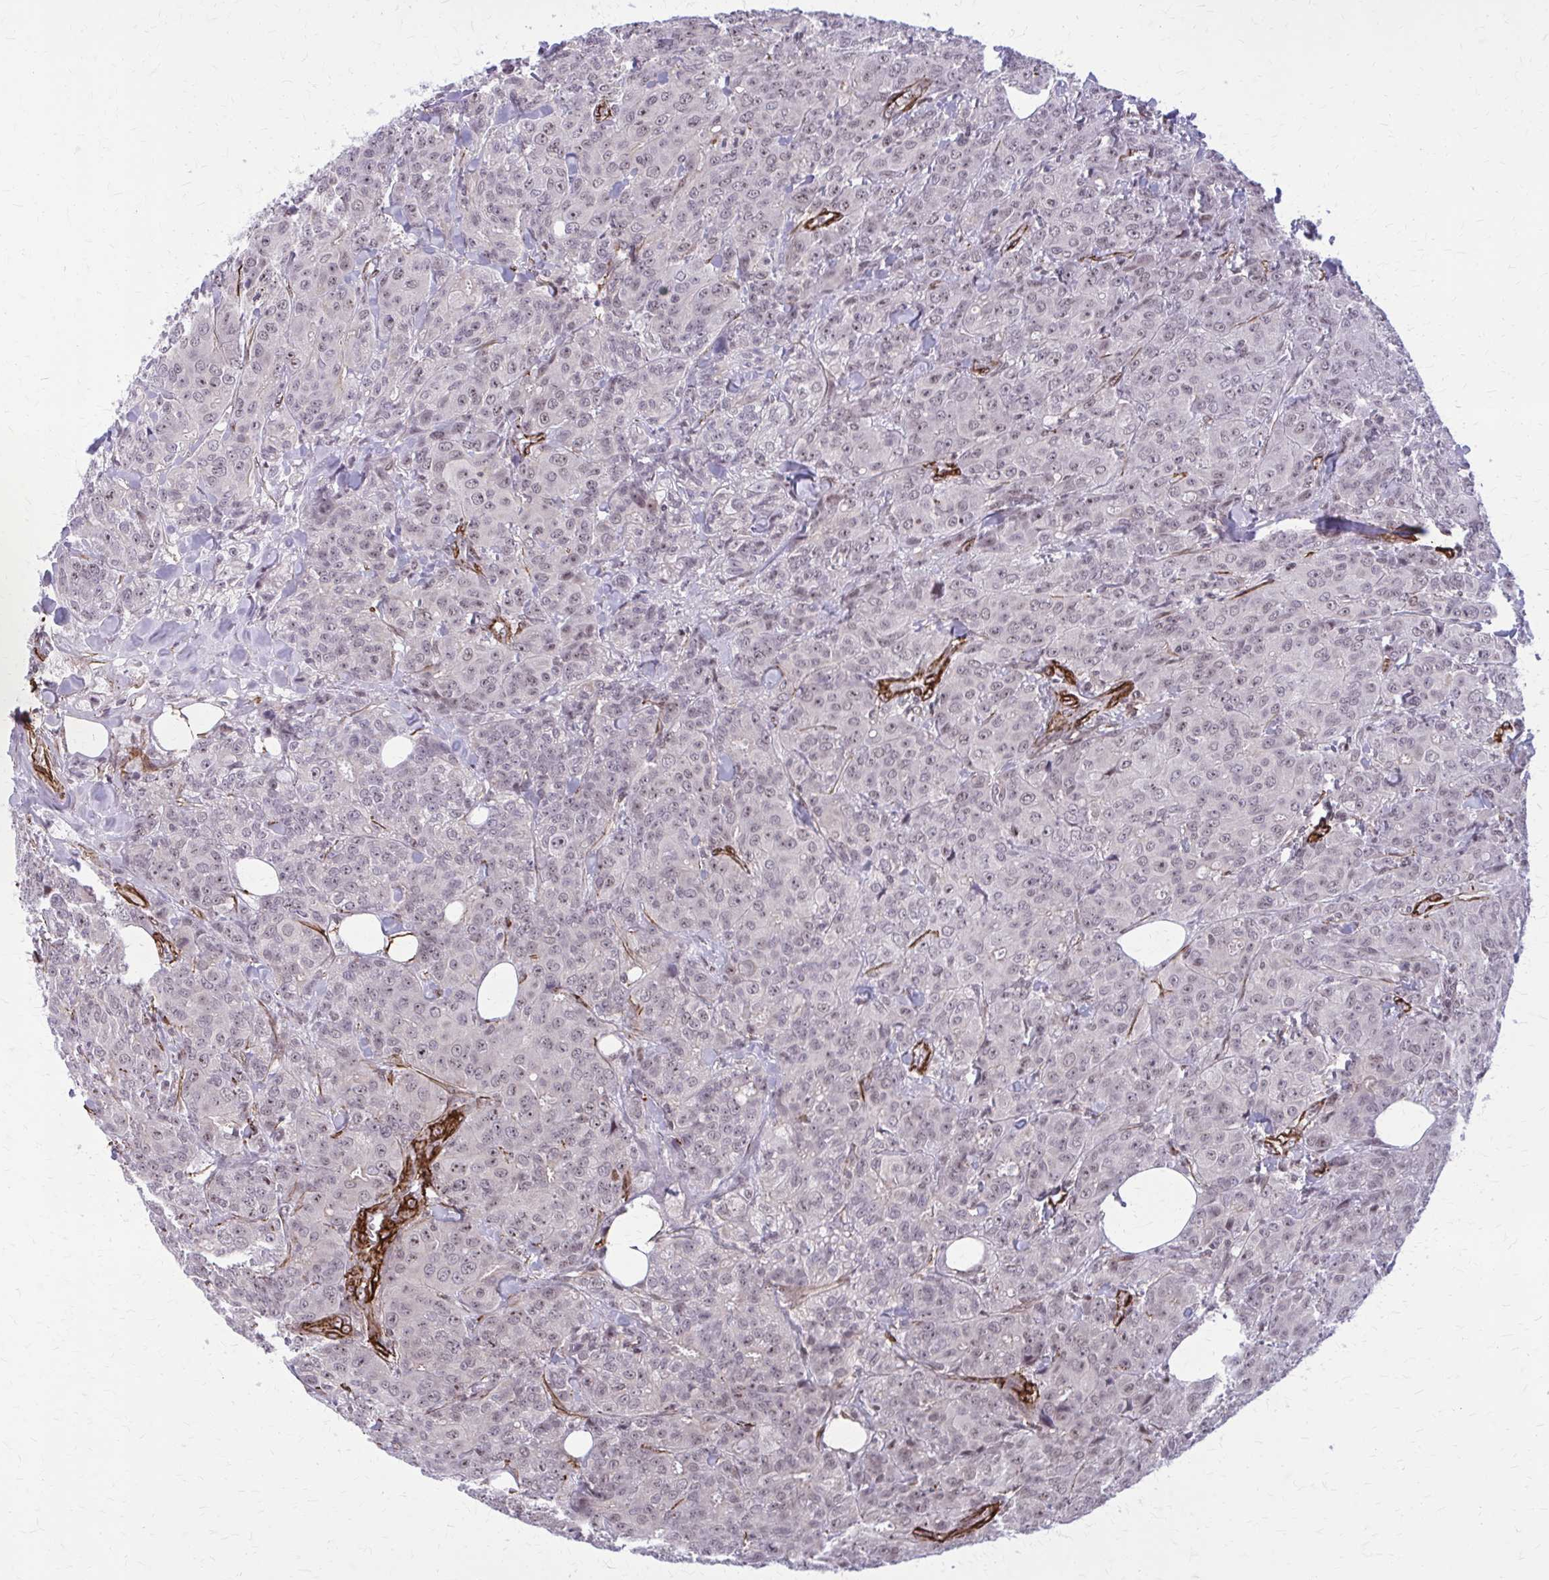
{"staining": {"intensity": "weak", "quantity": "25%-75%", "location": "nuclear"}, "tissue": "breast cancer", "cell_type": "Tumor cells", "image_type": "cancer", "snomed": [{"axis": "morphology", "description": "Normal tissue, NOS"}, {"axis": "morphology", "description": "Duct carcinoma"}, {"axis": "topography", "description": "Breast"}], "caption": "Protein expression analysis of breast cancer reveals weak nuclear positivity in approximately 25%-75% of tumor cells. The staining was performed using DAB to visualize the protein expression in brown, while the nuclei were stained in blue with hematoxylin (Magnification: 20x).", "gene": "NRBF2", "patient": {"sex": "female", "age": 43}}